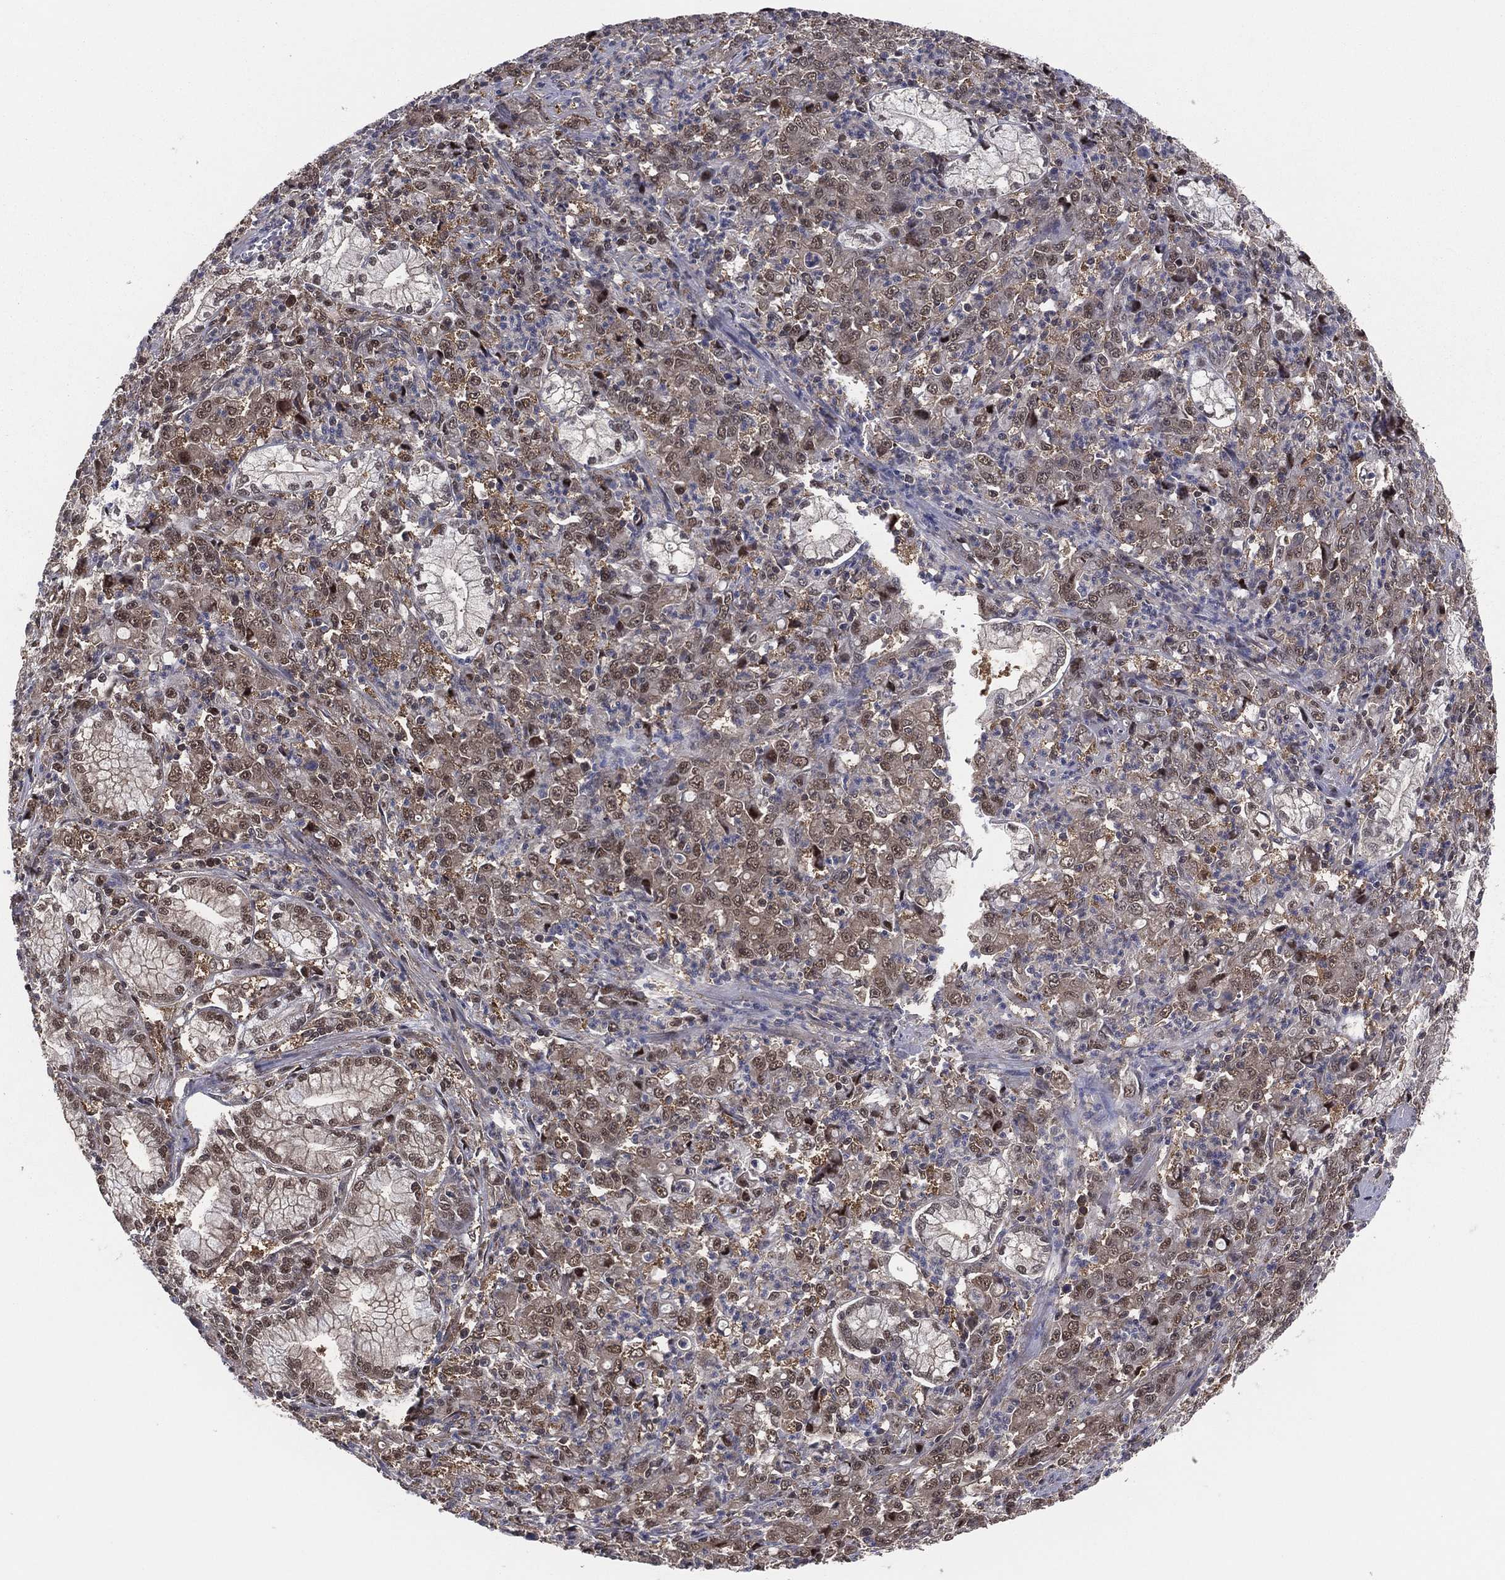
{"staining": {"intensity": "moderate", "quantity": "25%-75%", "location": "cytoplasmic/membranous,nuclear"}, "tissue": "stomach cancer", "cell_type": "Tumor cells", "image_type": "cancer", "snomed": [{"axis": "morphology", "description": "Adenocarcinoma, NOS"}, {"axis": "topography", "description": "Stomach, lower"}], "caption": "Immunohistochemistry histopathology image of stomach adenocarcinoma stained for a protein (brown), which exhibits medium levels of moderate cytoplasmic/membranous and nuclear positivity in about 25%-75% of tumor cells.", "gene": "ICOSLG", "patient": {"sex": "female", "age": 71}}